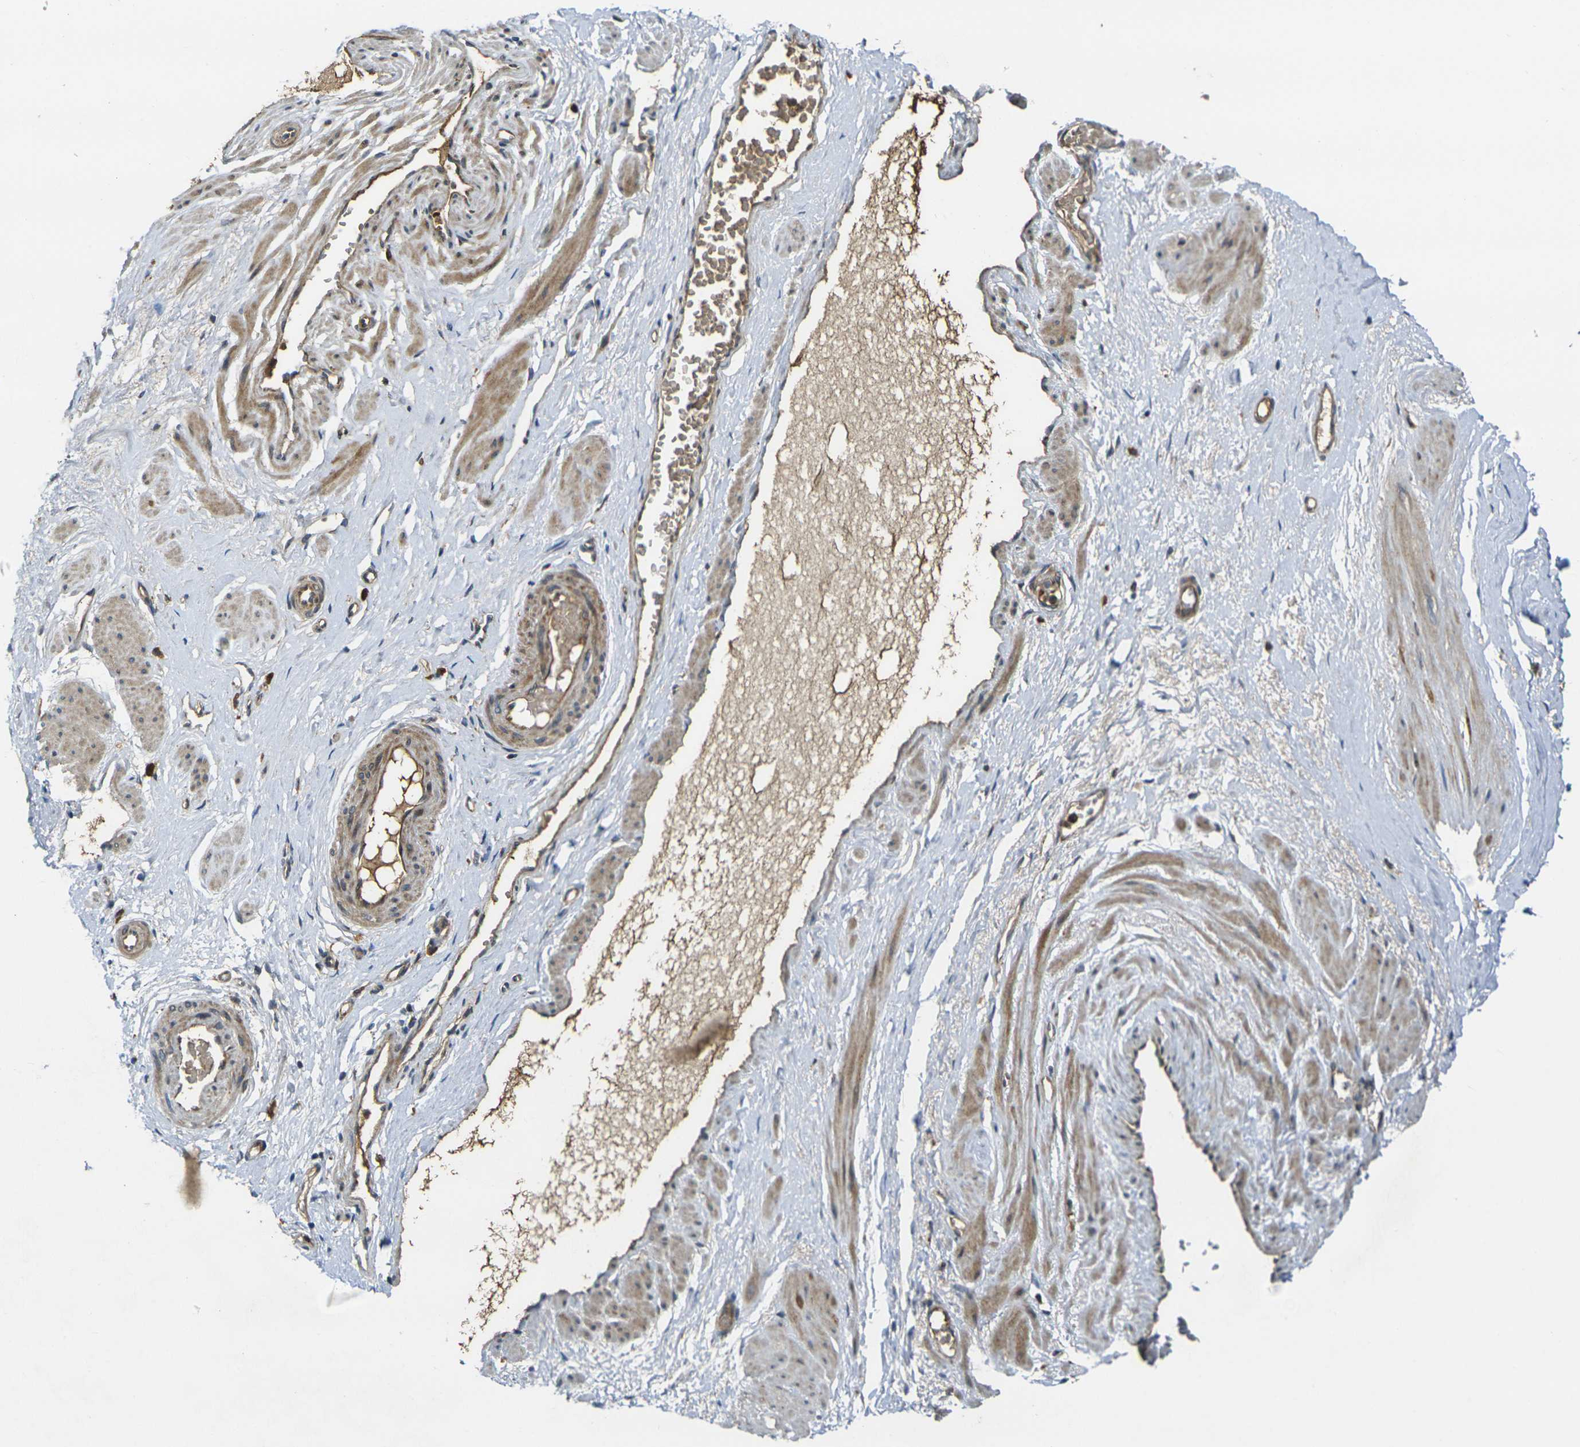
{"staining": {"intensity": "negative", "quantity": "none", "location": "none"}, "tissue": "adipose tissue", "cell_type": "Adipocytes", "image_type": "normal", "snomed": [{"axis": "morphology", "description": "Normal tissue, NOS"}, {"axis": "topography", "description": "Soft tissue"}, {"axis": "topography", "description": "Vascular tissue"}], "caption": "Immunohistochemical staining of benign adipose tissue exhibits no significant positivity in adipocytes.", "gene": "FZD1", "patient": {"sex": "female", "age": 35}}